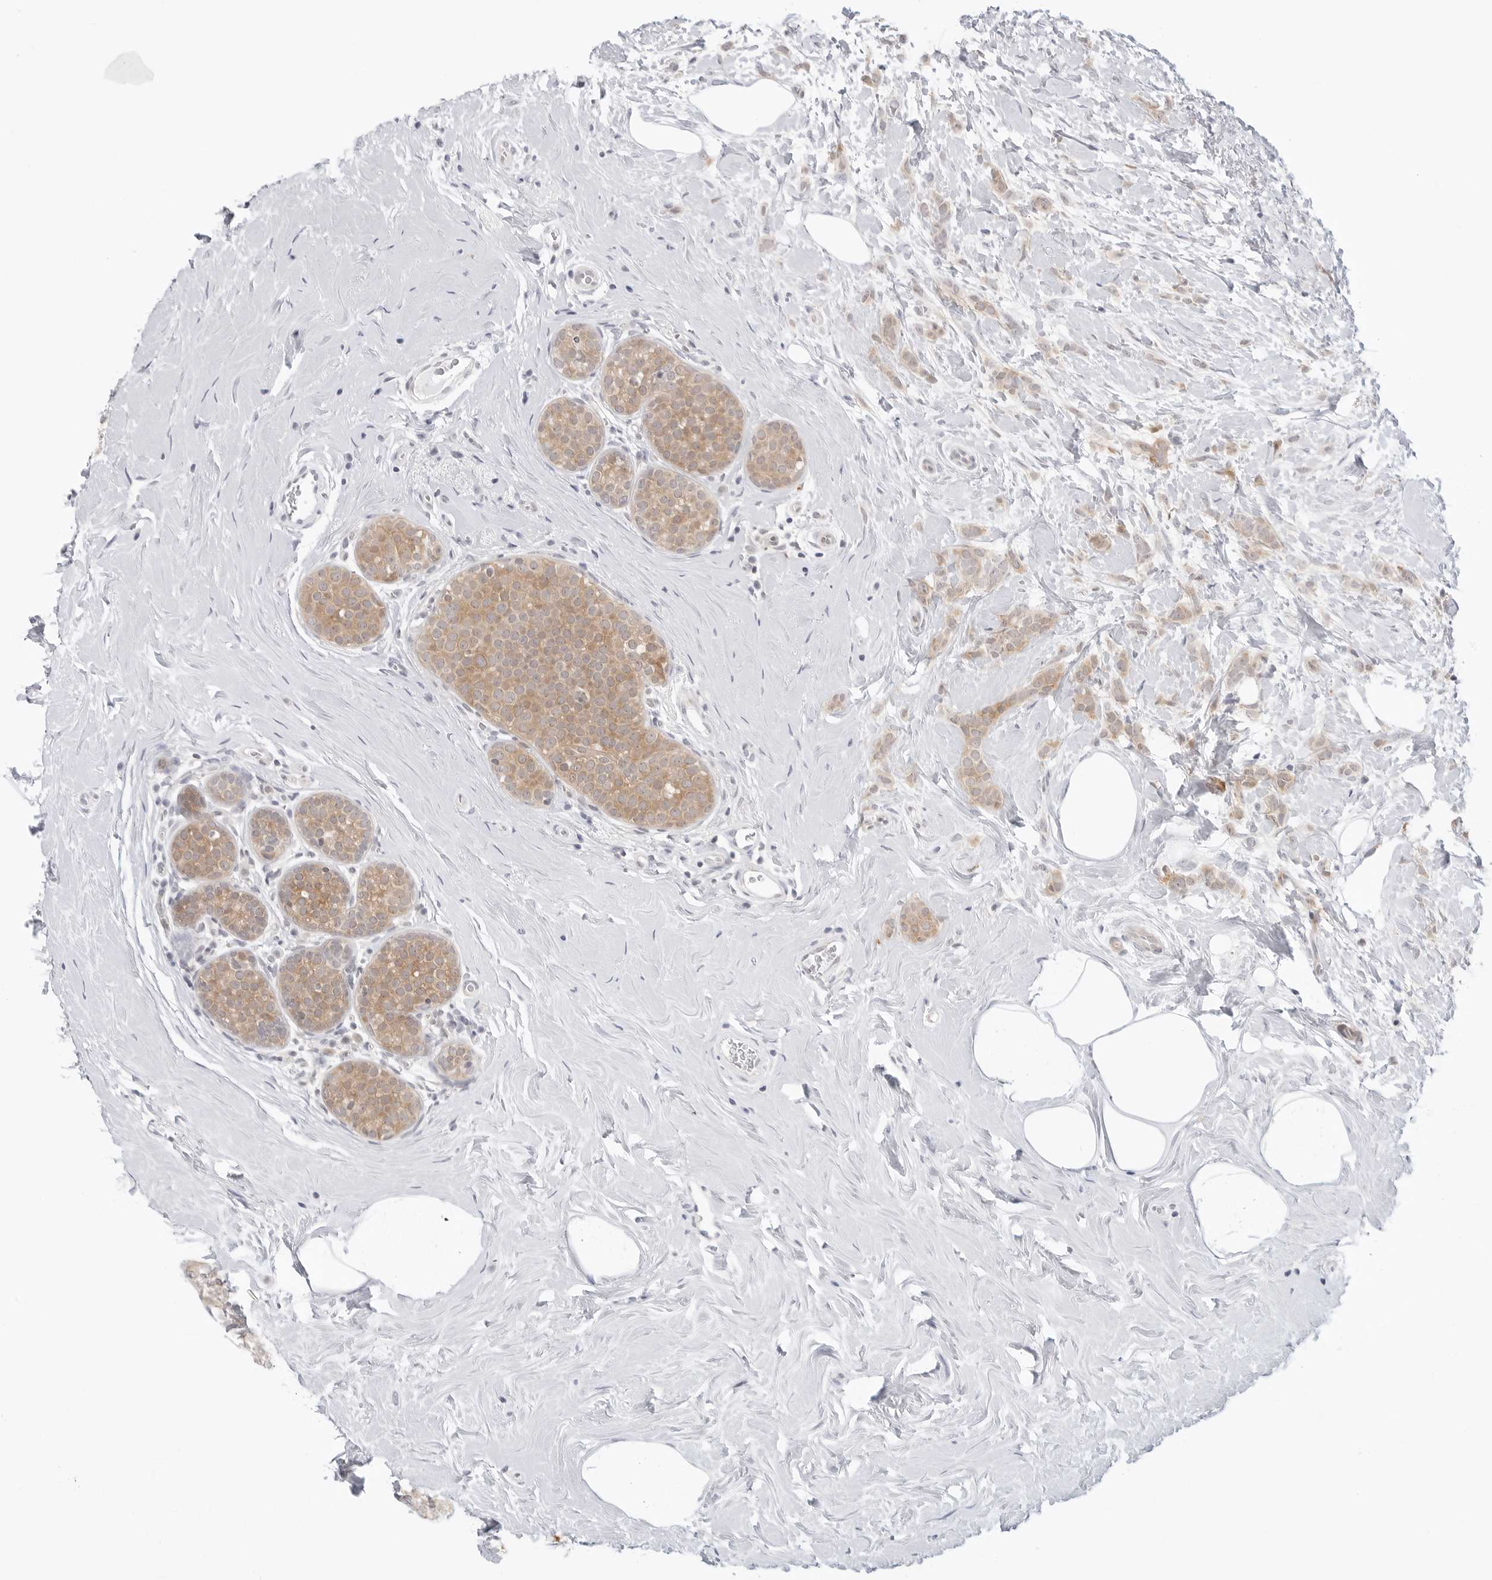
{"staining": {"intensity": "weak", "quantity": ">75%", "location": "cytoplasmic/membranous"}, "tissue": "breast cancer", "cell_type": "Tumor cells", "image_type": "cancer", "snomed": [{"axis": "morphology", "description": "Lobular carcinoma, in situ"}, {"axis": "morphology", "description": "Lobular carcinoma"}, {"axis": "topography", "description": "Breast"}], "caption": "Protein expression by IHC shows weak cytoplasmic/membranous positivity in approximately >75% of tumor cells in lobular carcinoma in situ (breast).", "gene": "NUDC", "patient": {"sex": "female", "age": 41}}